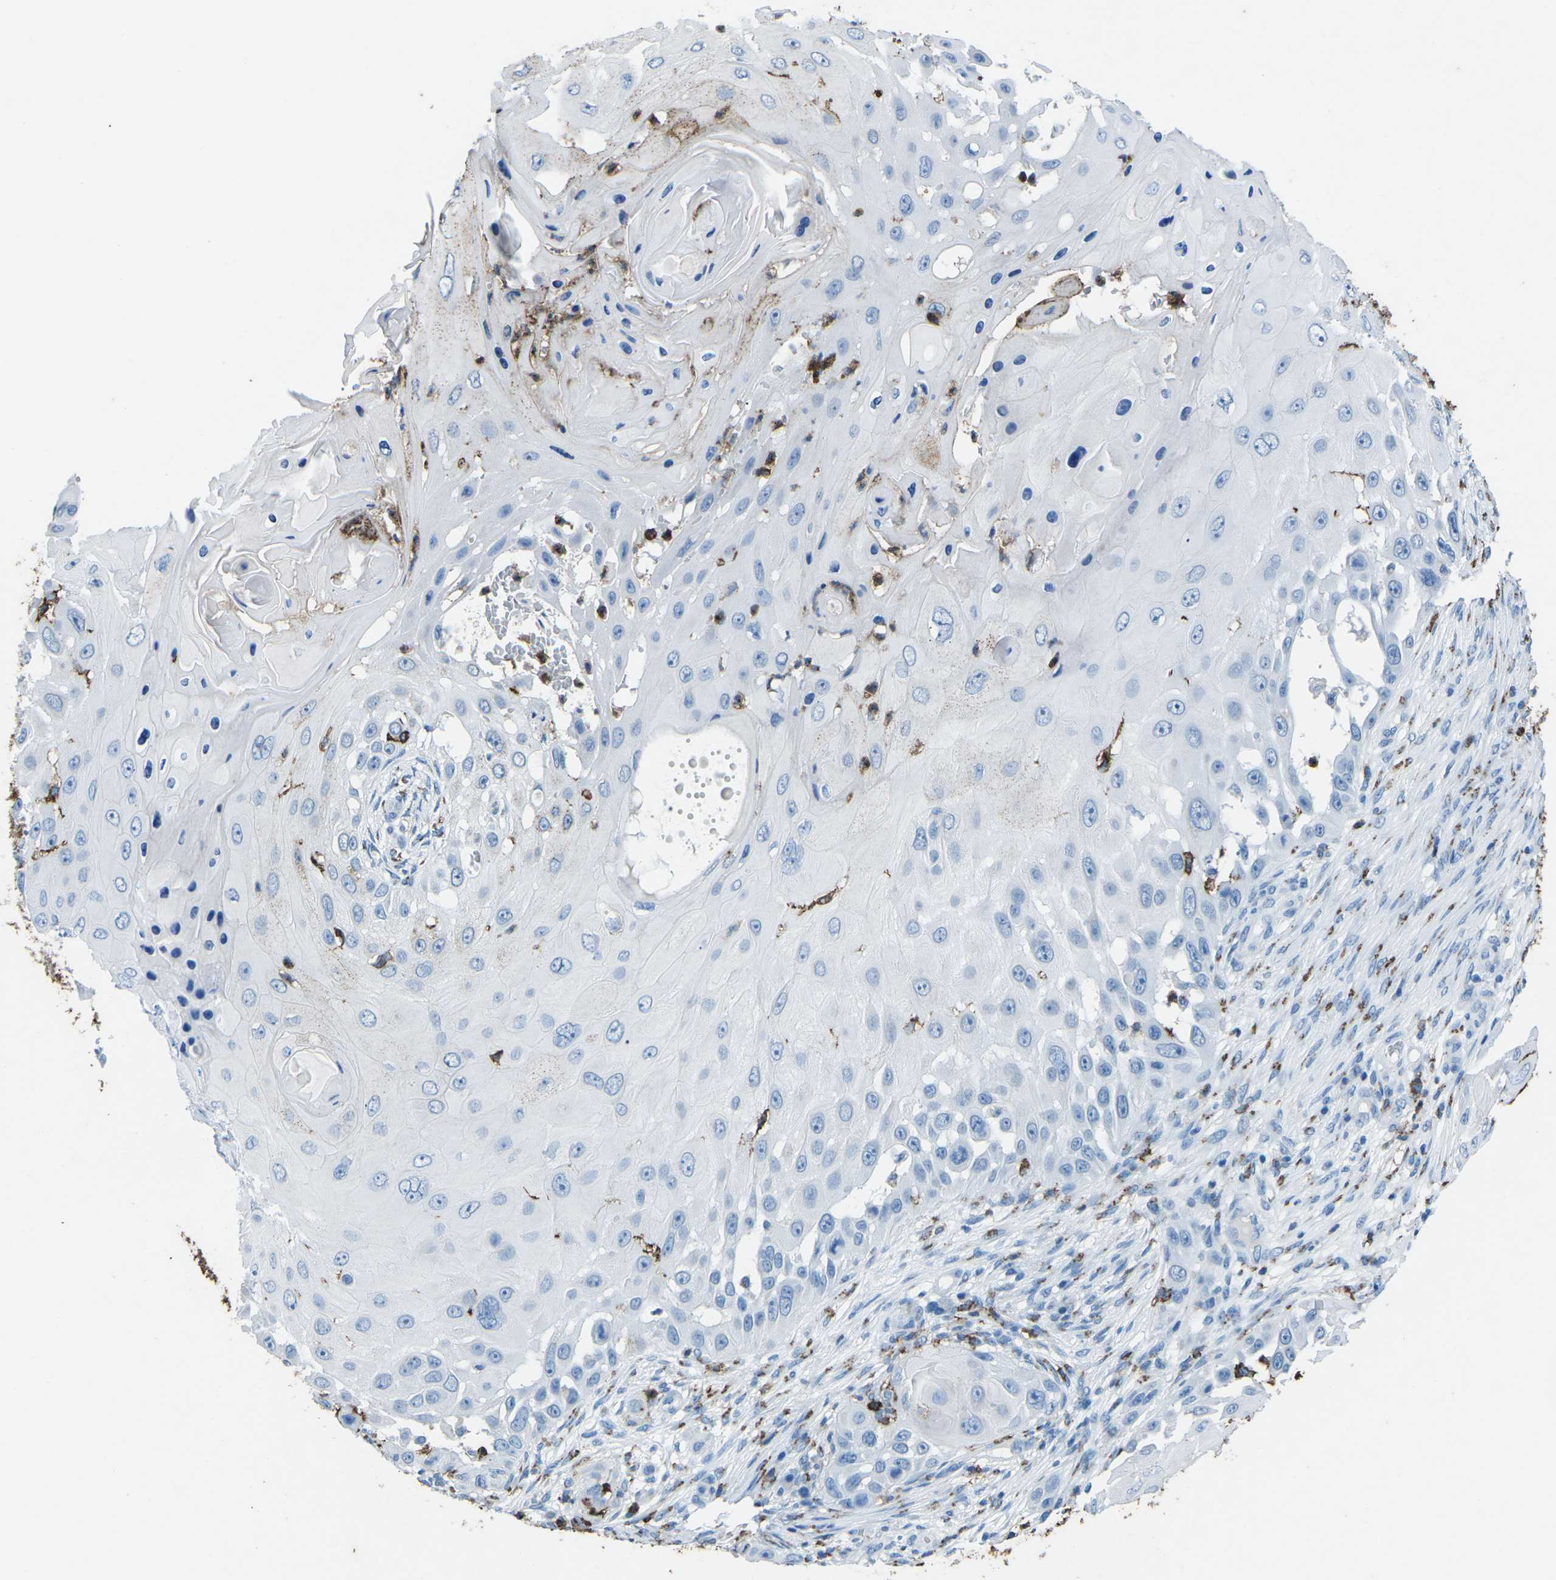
{"staining": {"intensity": "moderate", "quantity": "<25%", "location": "cytoplasmic/membranous"}, "tissue": "skin cancer", "cell_type": "Tumor cells", "image_type": "cancer", "snomed": [{"axis": "morphology", "description": "Squamous cell carcinoma, NOS"}, {"axis": "topography", "description": "Skin"}], "caption": "IHC staining of skin cancer, which exhibits low levels of moderate cytoplasmic/membranous staining in approximately <25% of tumor cells indicating moderate cytoplasmic/membranous protein staining. The staining was performed using DAB (3,3'-diaminobenzidine) (brown) for protein detection and nuclei were counterstained in hematoxylin (blue).", "gene": "CTAGE1", "patient": {"sex": "female", "age": 44}}